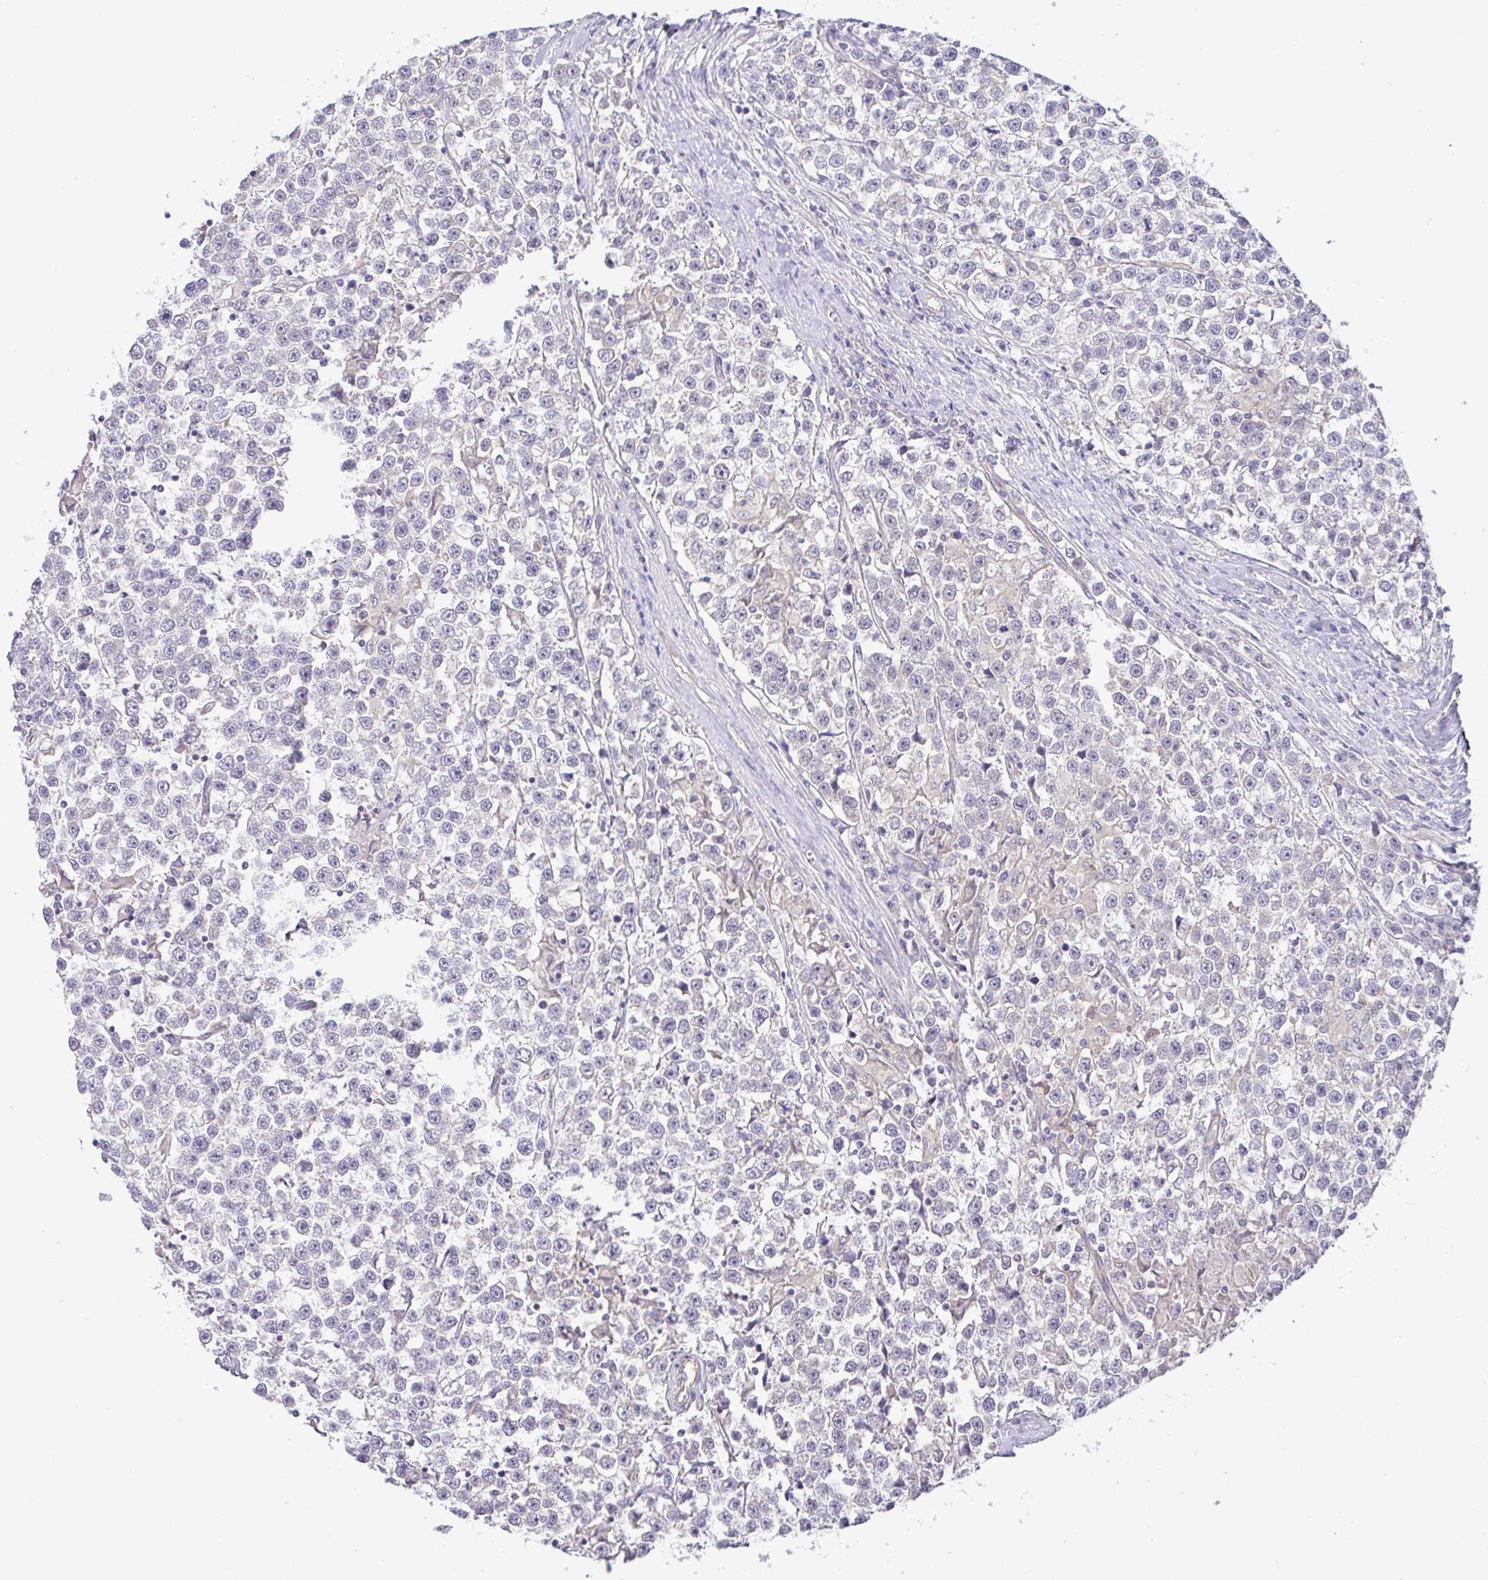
{"staining": {"intensity": "negative", "quantity": "none", "location": "none"}, "tissue": "testis cancer", "cell_type": "Tumor cells", "image_type": "cancer", "snomed": [{"axis": "morphology", "description": "Seminoma, NOS"}, {"axis": "topography", "description": "Testis"}], "caption": "There is no significant staining in tumor cells of testis seminoma.", "gene": "PLCD4", "patient": {"sex": "male", "age": 31}}